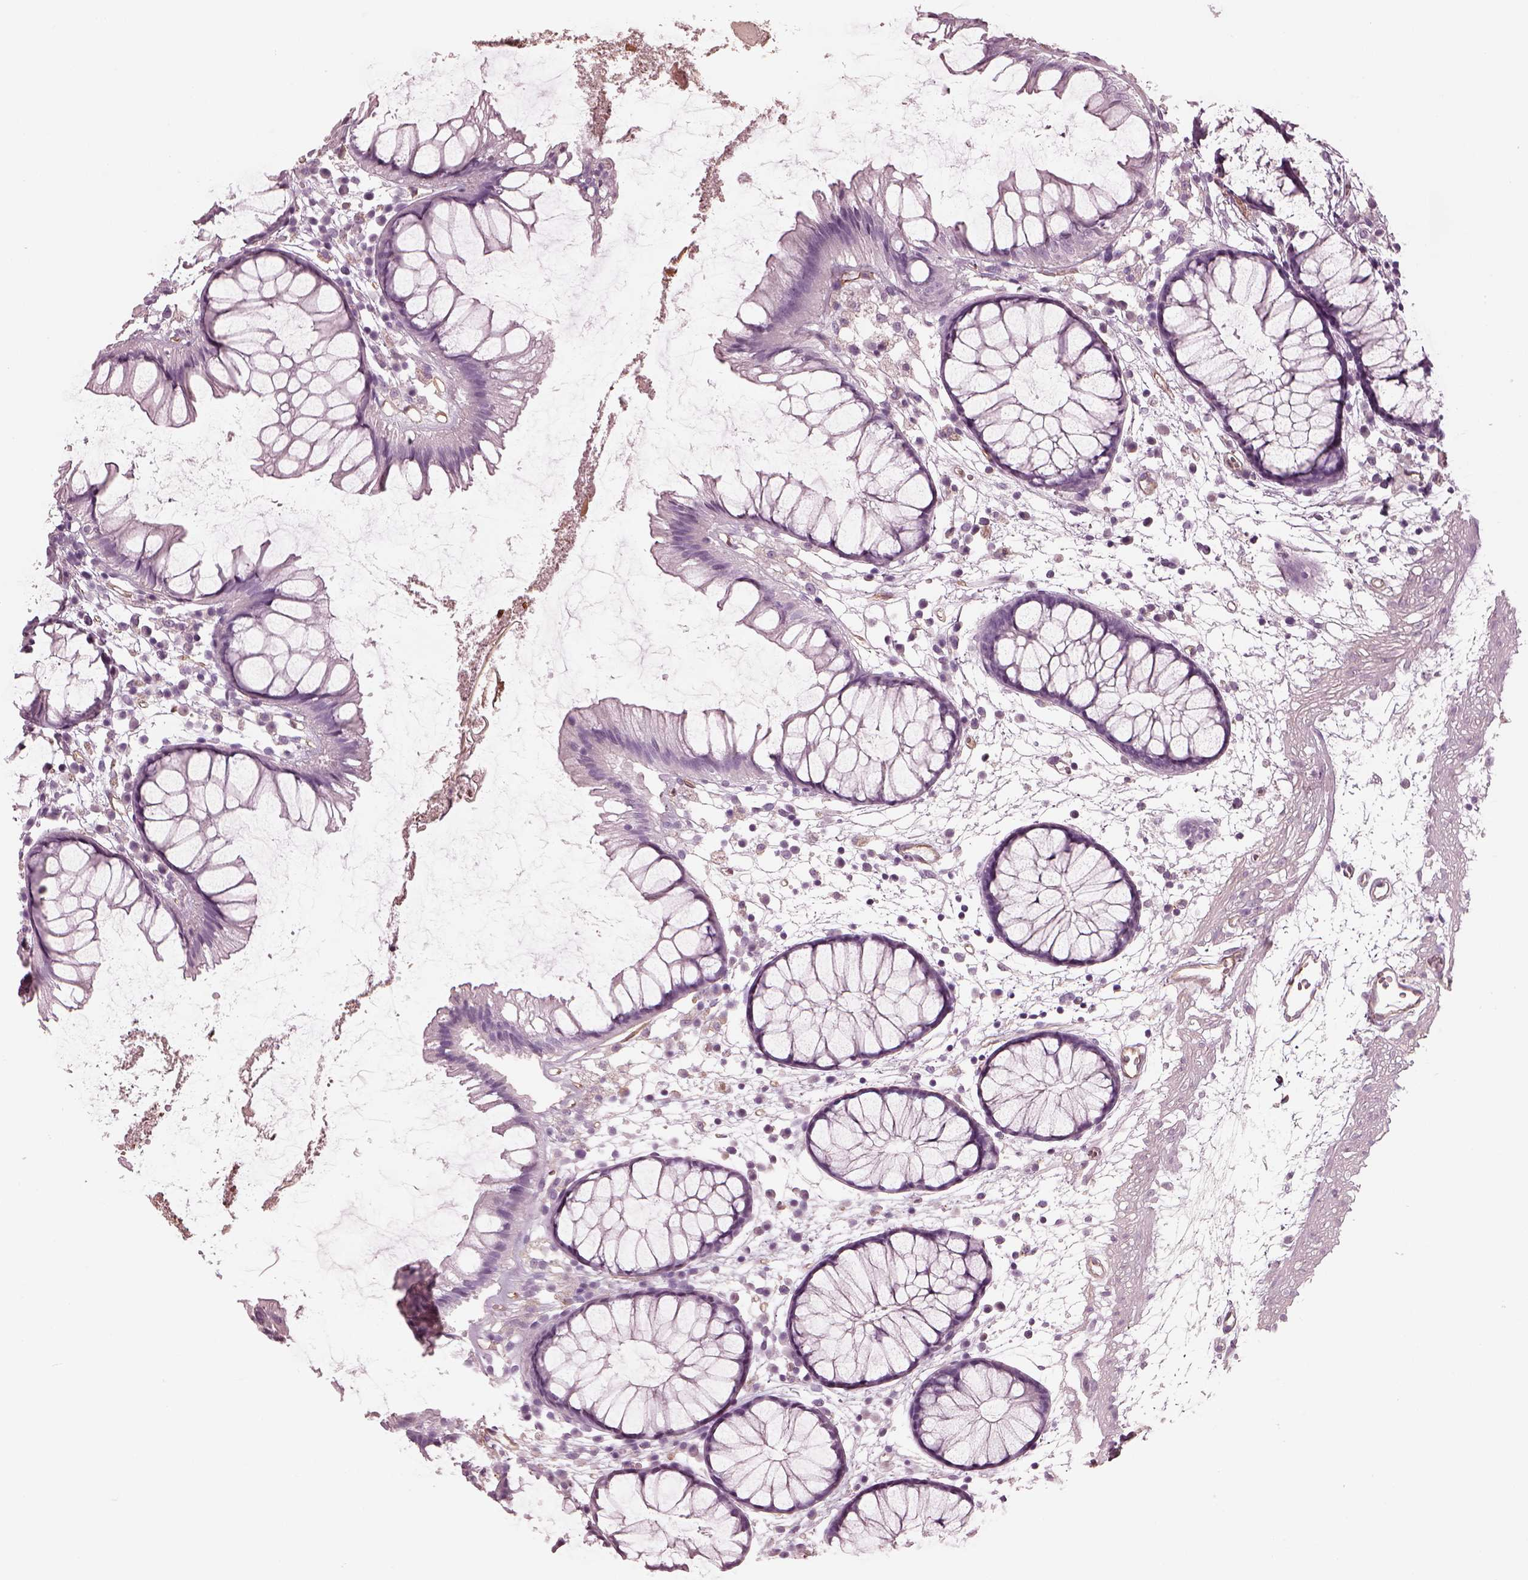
{"staining": {"intensity": "moderate", "quantity": "<25%", "location": "cytoplasmic/membranous"}, "tissue": "colon", "cell_type": "Endothelial cells", "image_type": "normal", "snomed": [{"axis": "morphology", "description": "Normal tissue, NOS"}, {"axis": "morphology", "description": "Adenocarcinoma, NOS"}, {"axis": "topography", "description": "Colon"}], "caption": "Immunohistochemical staining of normal human colon exhibits moderate cytoplasmic/membranous protein staining in about <25% of endothelial cells. (Brightfield microscopy of DAB IHC at high magnification).", "gene": "EIF4E1B", "patient": {"sex": "male", "age": 65}}